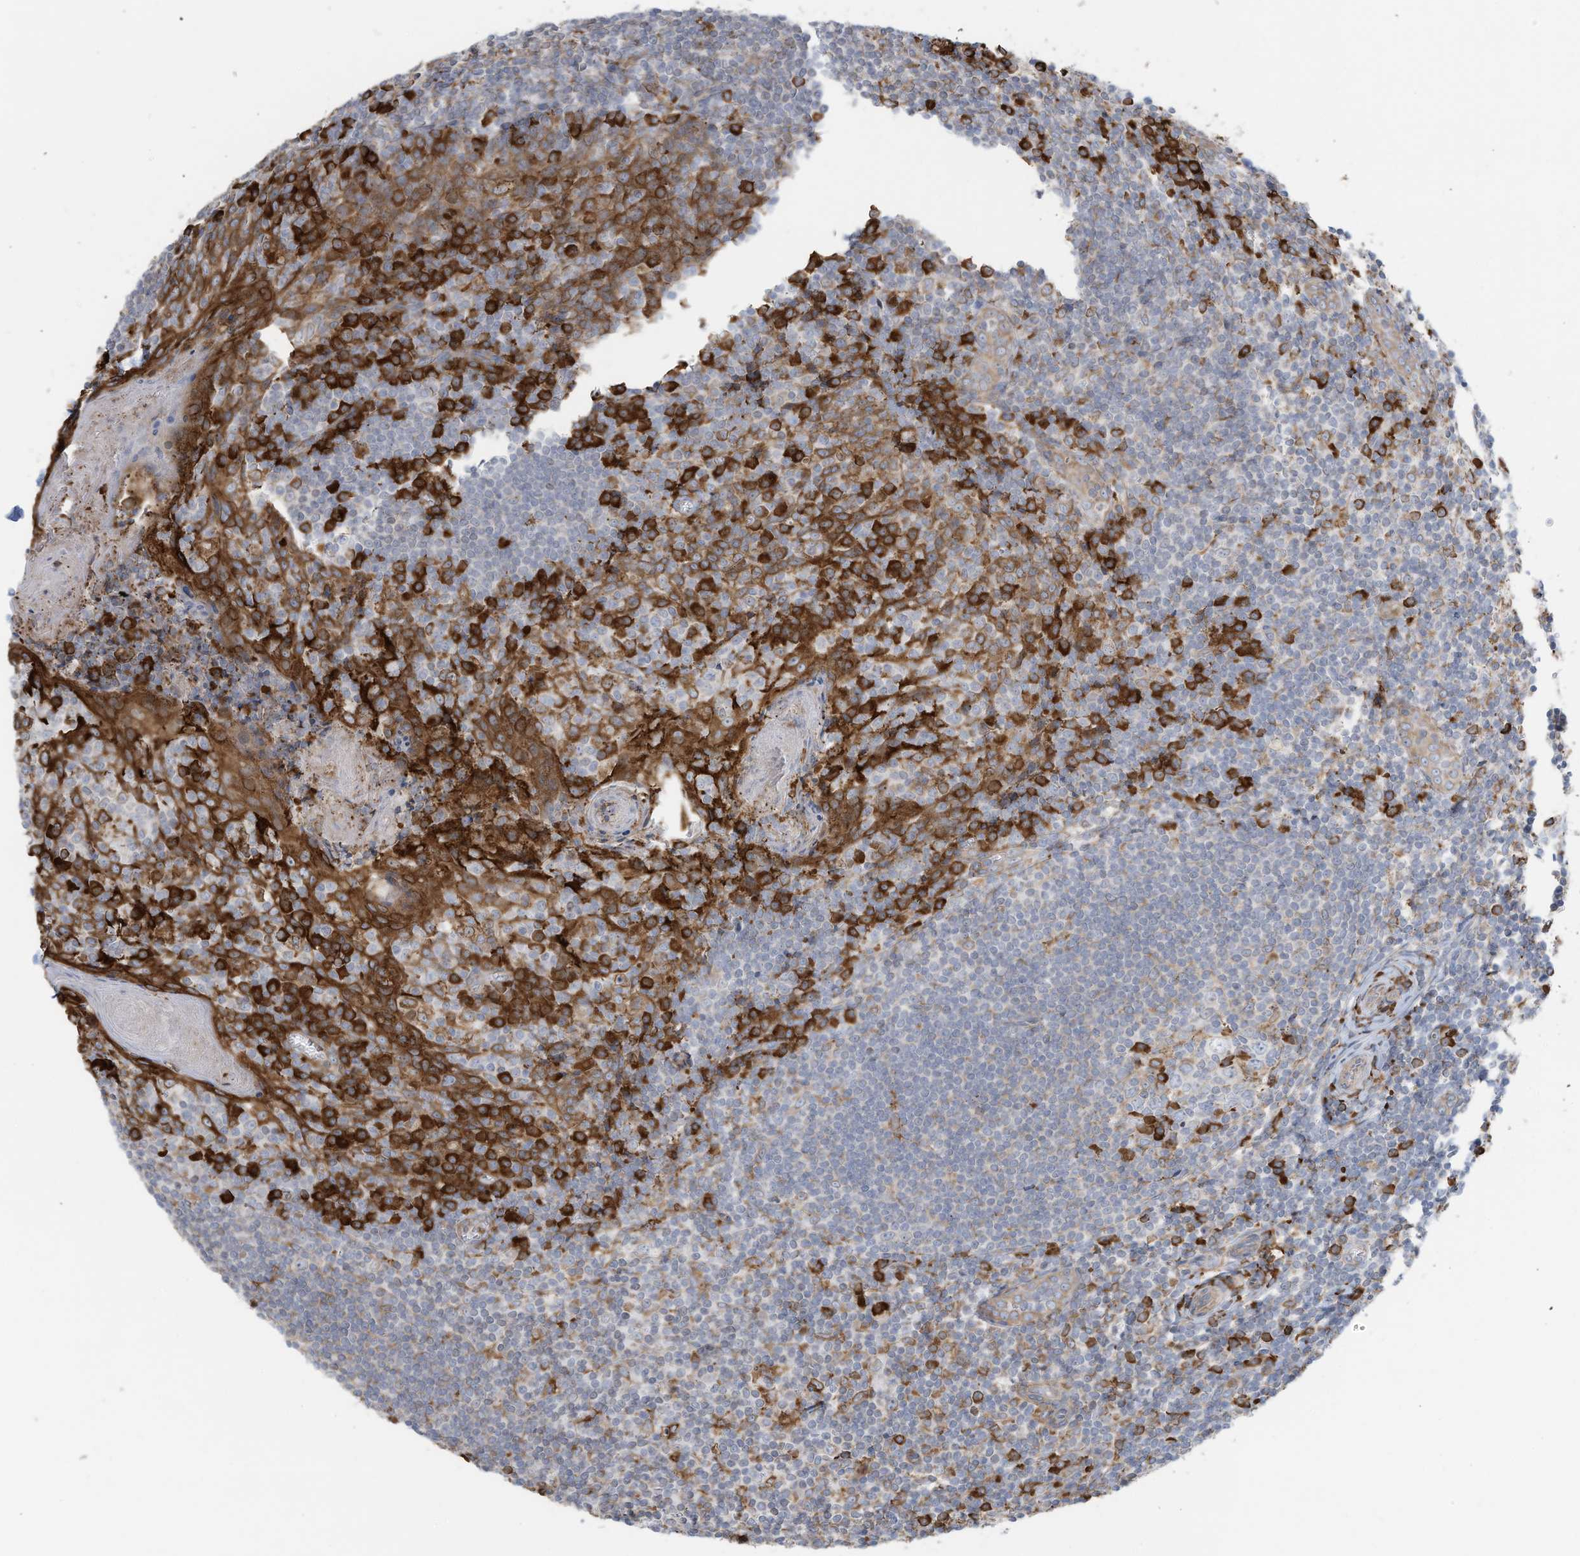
{"staining": {"intensity": "moderate", "quantity": "<25%", "location": "cytoplasmic/membranous"}, "tissue": "tonsil", "cell_type": "Germinal center cells", "image_type": "normal", "snomed": [{"axis": "morphology", "description": "Normal tissue, NOS"}, {"axis": "topography", "description": "Tonsil"}], "caption": "Moderate cytoplasmic/membranous staining is seen in approximately <25% of germinal center cells in unremarkable tonsil. (DAB = brown stain, brightfield microscopy at high magnification).", "gene": "ZNF354C", "patient": {"sex": "male", "age": 27}}